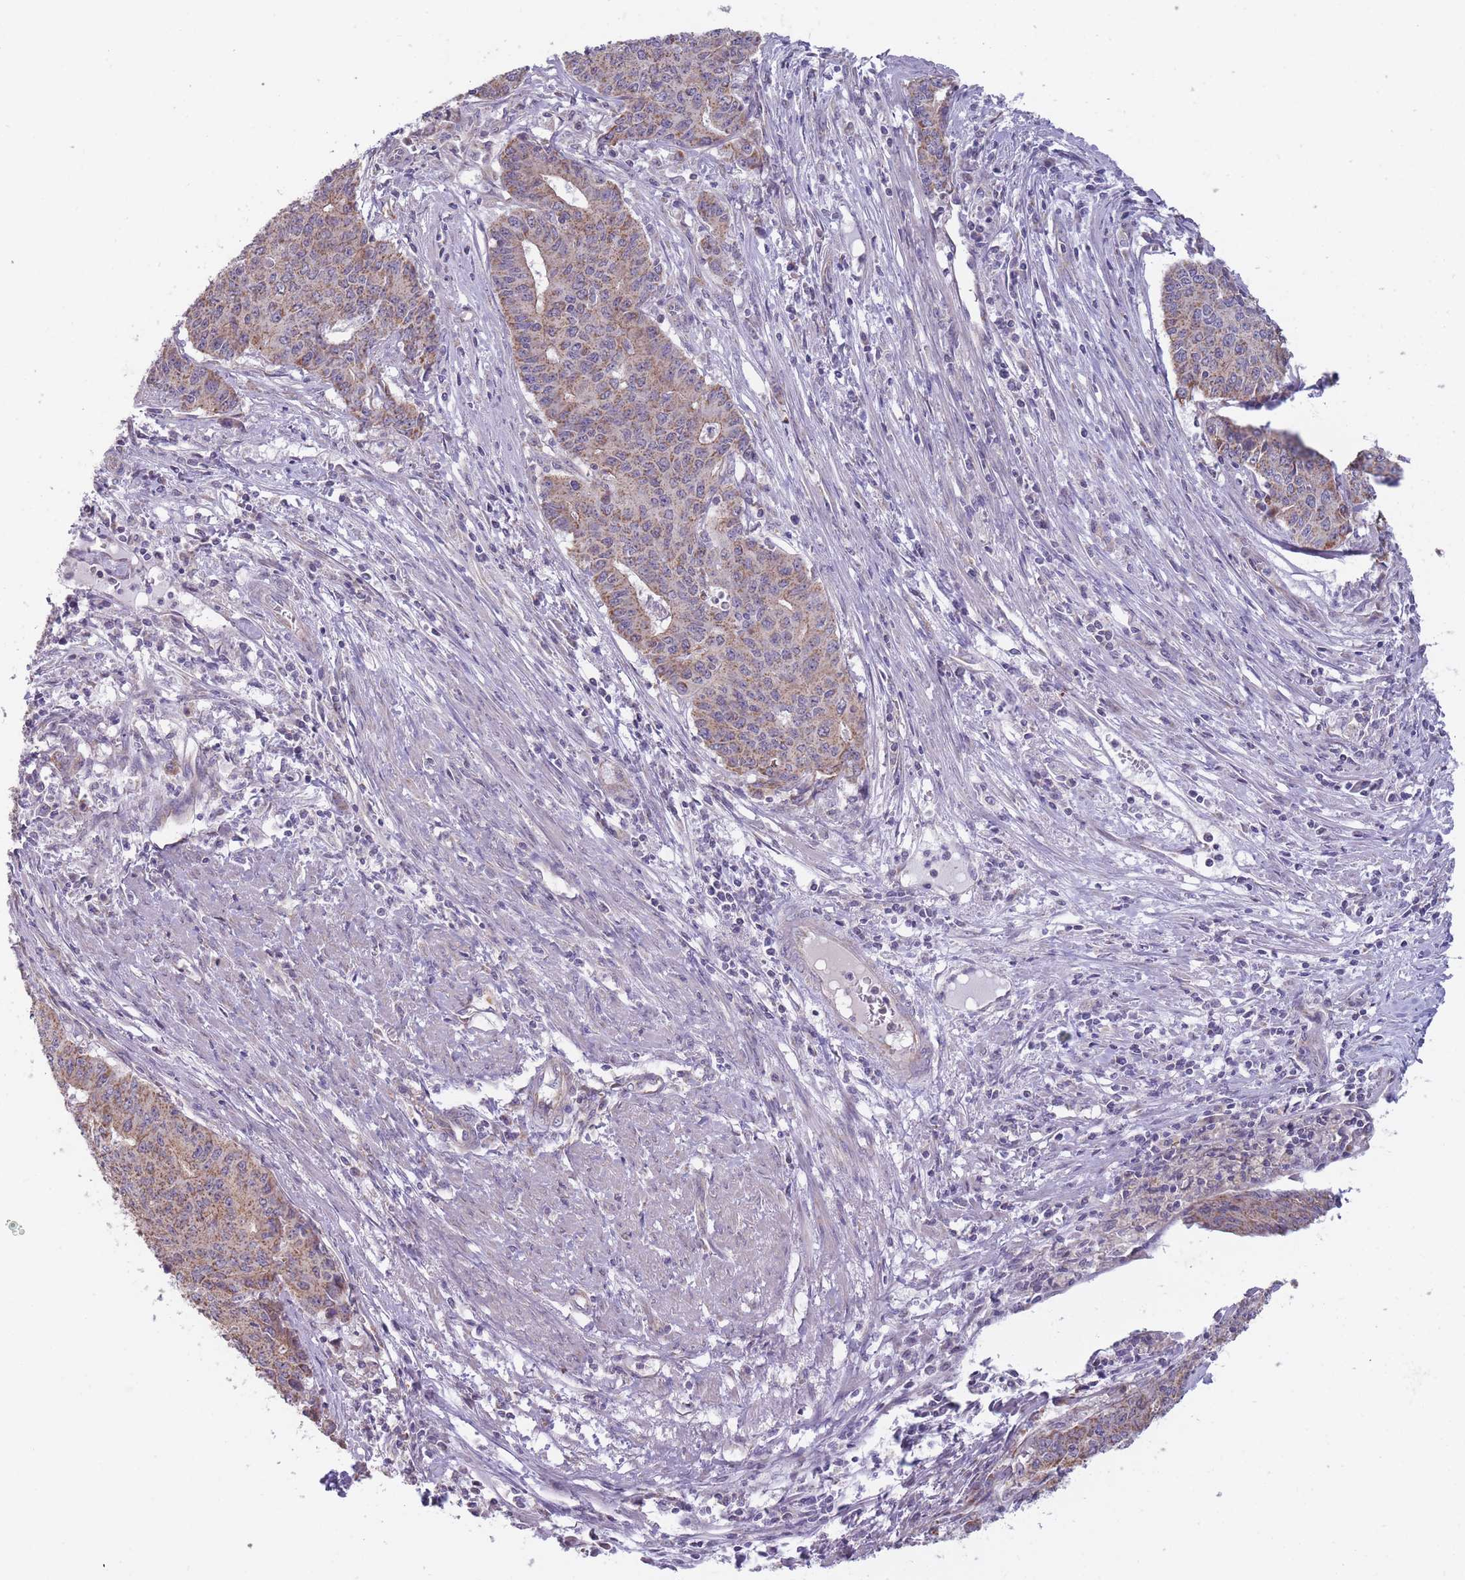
{"staining": {"intensity": "moderate", "quantity": ">75%", "location": "cytoplasmic/membranous"}, "tissue": "endometrial cancer", "cell_type": "Tumor cells", "image_type": "cancer", "snomed": [{"axis": "morphology", "description": "Adenocarcinoma, NOS"}, {"axis": "topography", "description": "Endometrium"}], "caption": "Tumor cells display moderate cytoplasmic/membranous staining in approximately >75% of cells in endometrial cancer. (brown staining indicates protein expression, while blue staining denotes nuclei).", "gene": "MRPS18C", "patient": {"sex": "female", "age": 59}}